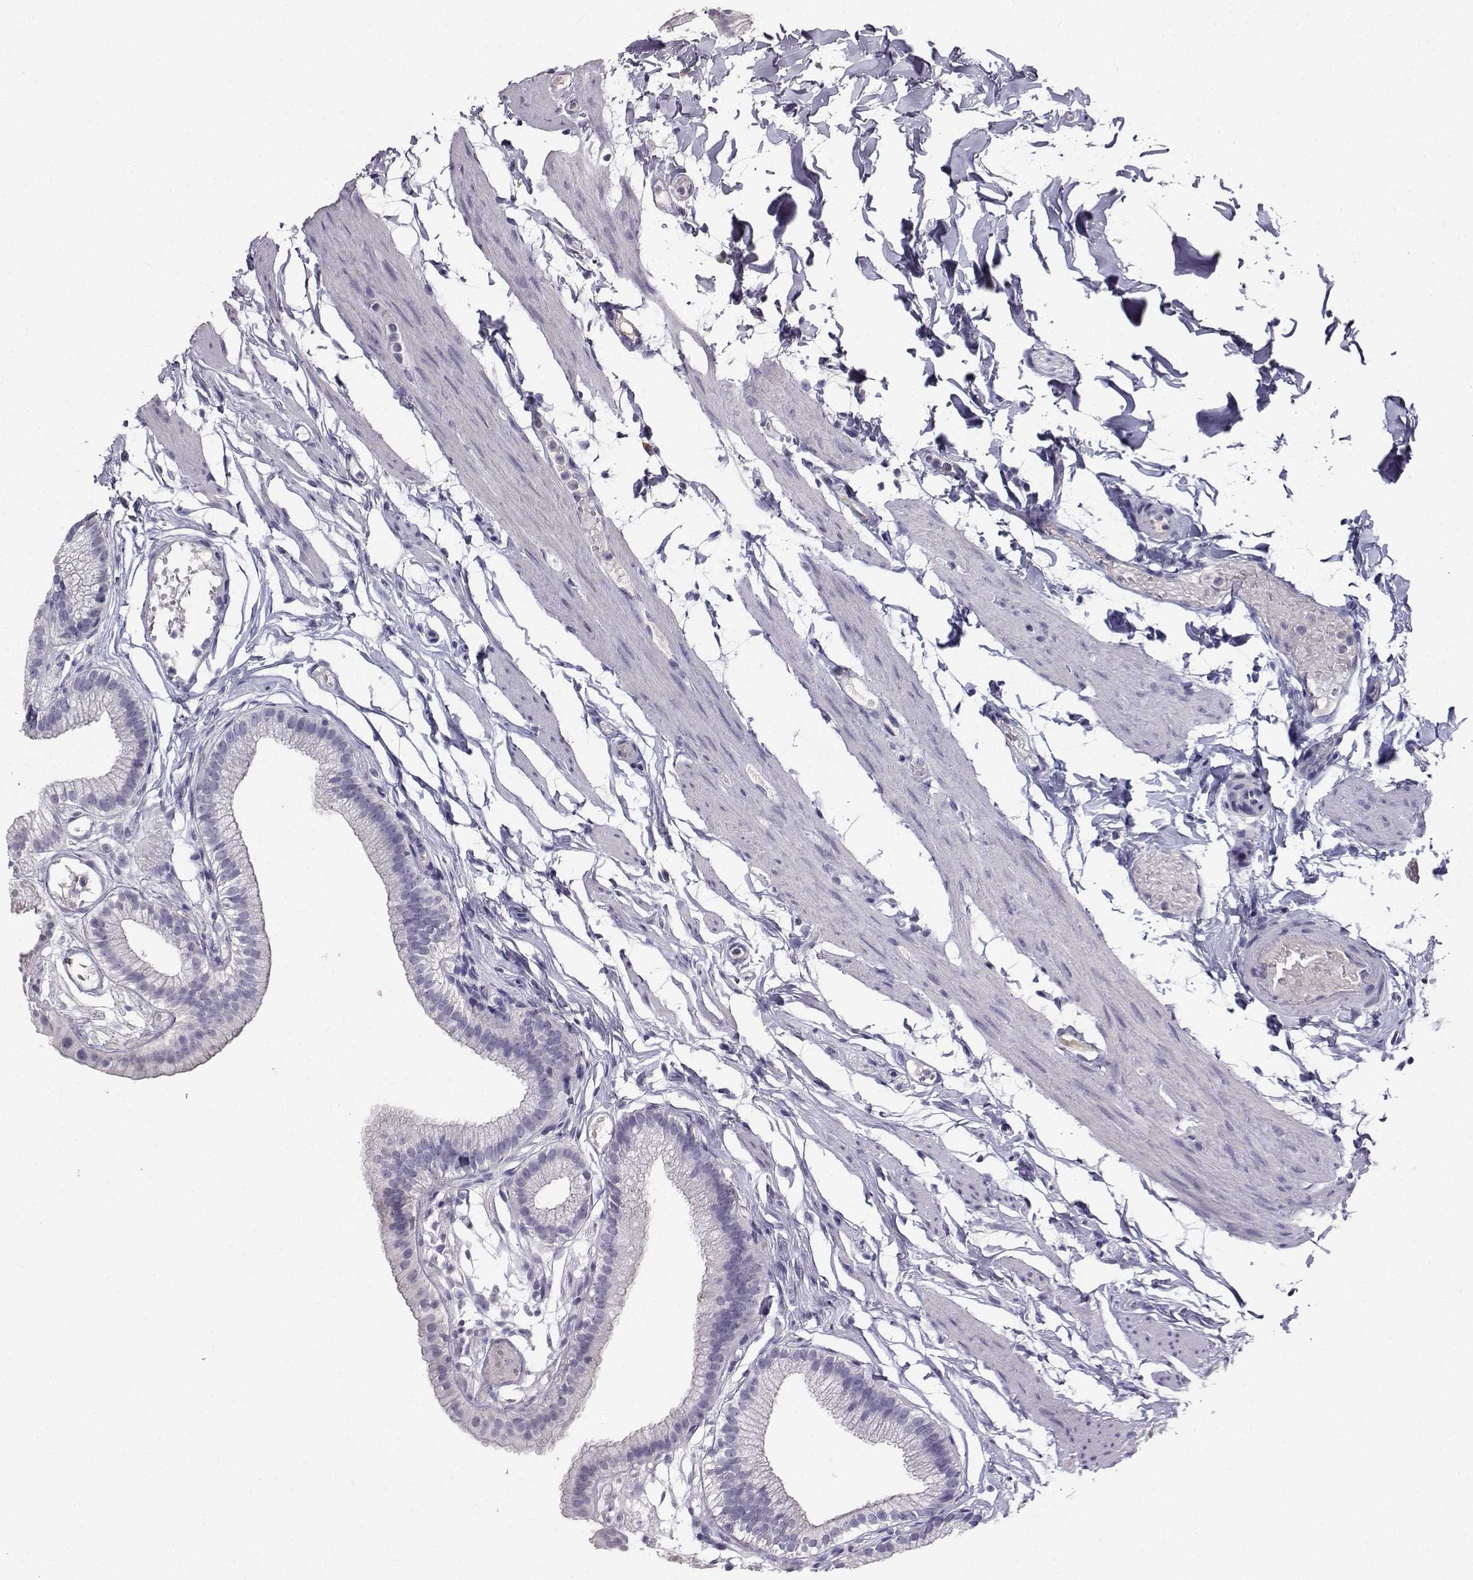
{"staining": {"intensity": "negative", "quantity": "none", "location": "none"}, "tissue": "gallbladder", "cell_type": "Glandular cells", "image_type": "normal", "snomed": [{"axis": "morphology", "description": "Normal tissue, NOS"}, {"axis": "topography", "description": "Gallbladder"}], "caption": "DAB immunohistochemical staining of normal gallbladder displays no significant staining in glandular cells.", "gene": "GRIK4", "patient": {"sex": "female", "age": 45}}